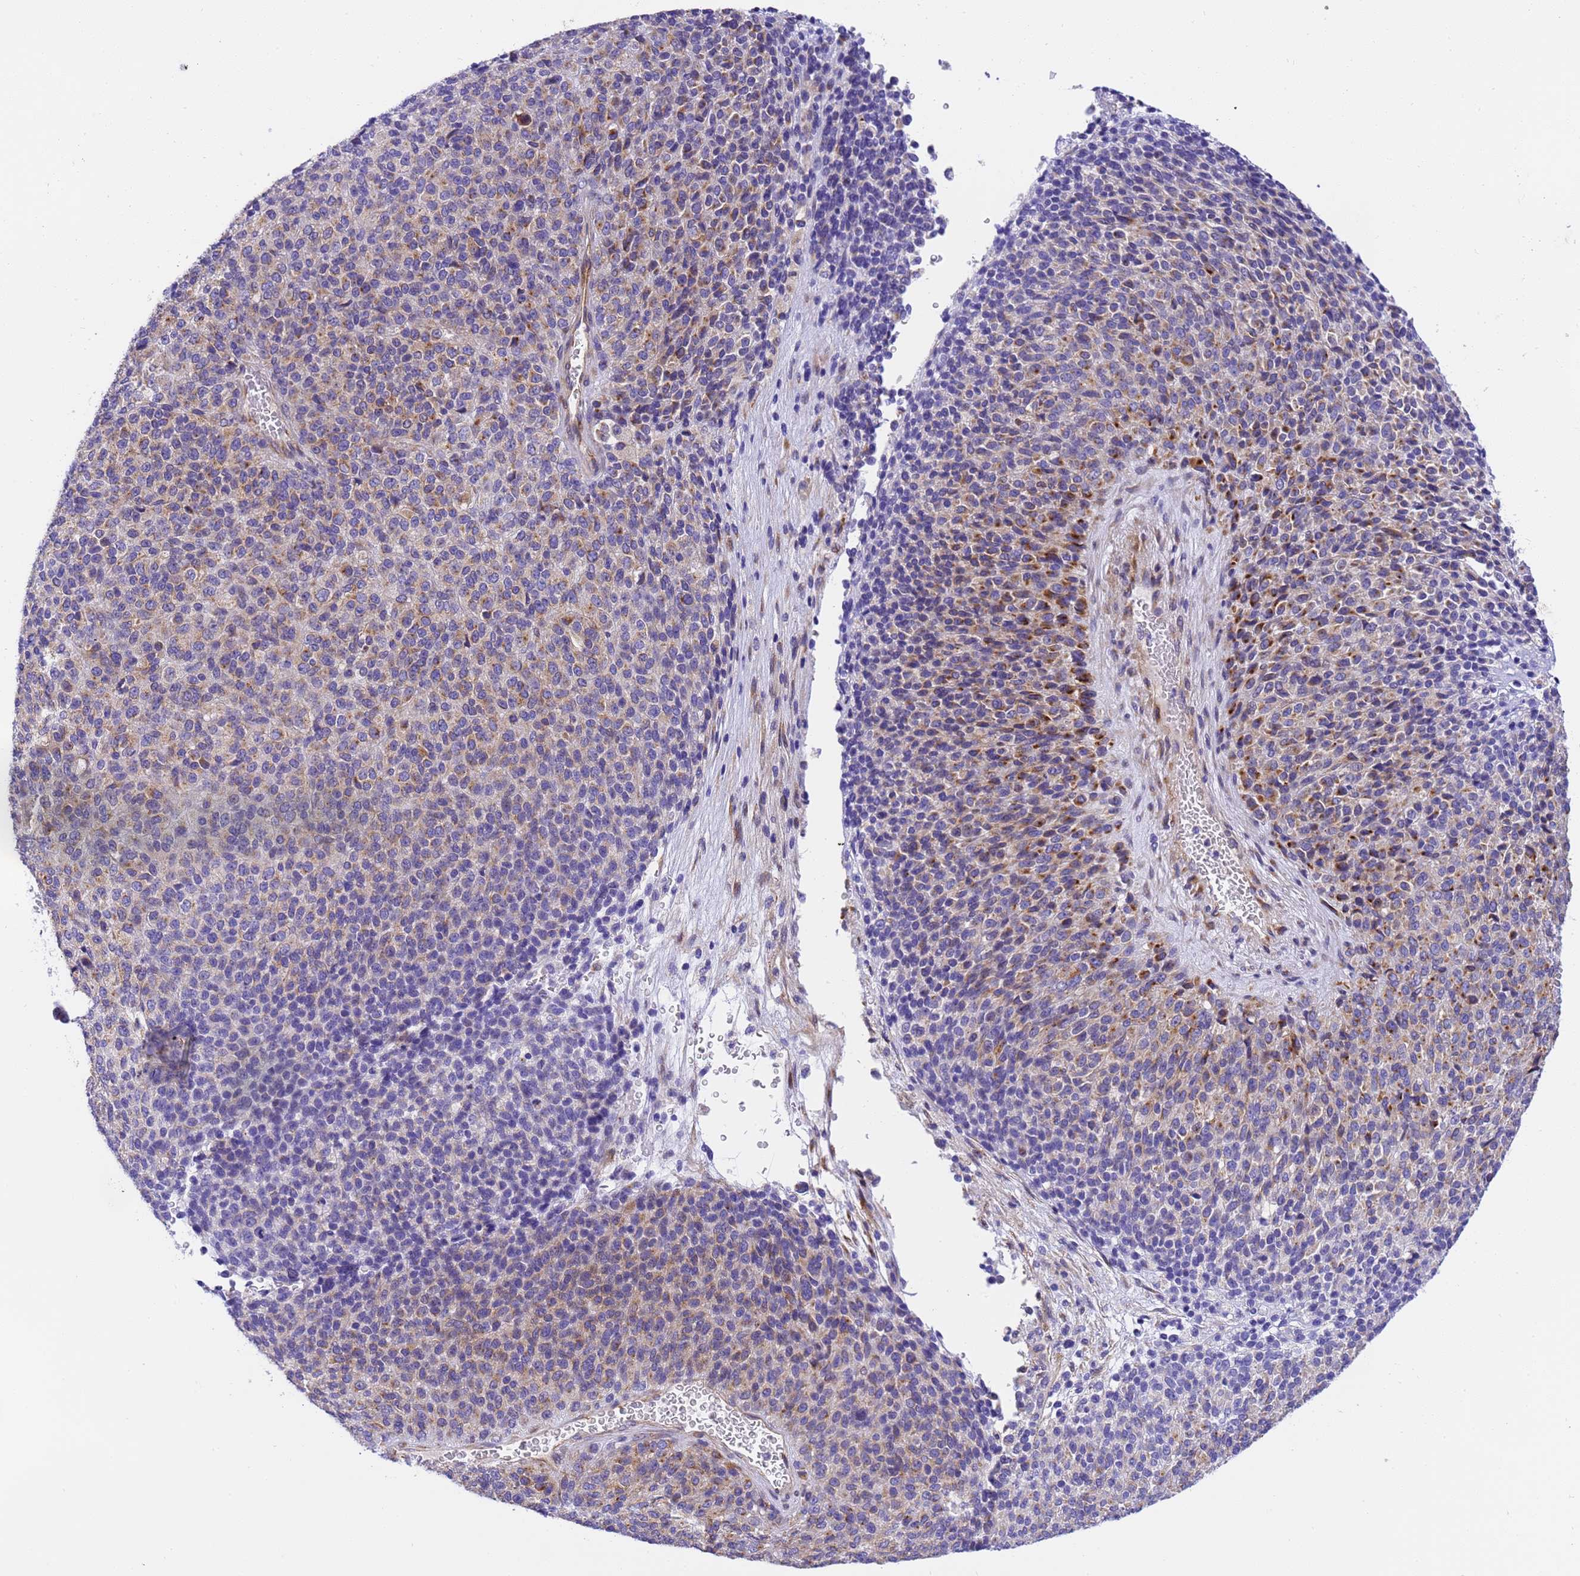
{"staining": {"intensity": "moderate", "quantity": "25%-75%", "location": "cytoplasmic/membranous"}, "tissue": "melanoma", "cell_type": "Tumor cells", "image_type": "cancer", "snomed": [{"axis": "morphology", "description": "Malignant melanoma, Metastatic site"}, {"axis": "topography", "description": "Brain"}], "caption": "Human melanoma stained with a brown dye demonstrates moderate cytoplasmic/membranous positive positivity in about 25%-75% of tumor cells.", "gene": "RHBDD3", "patient": {"sex": "female", "age": 56}}